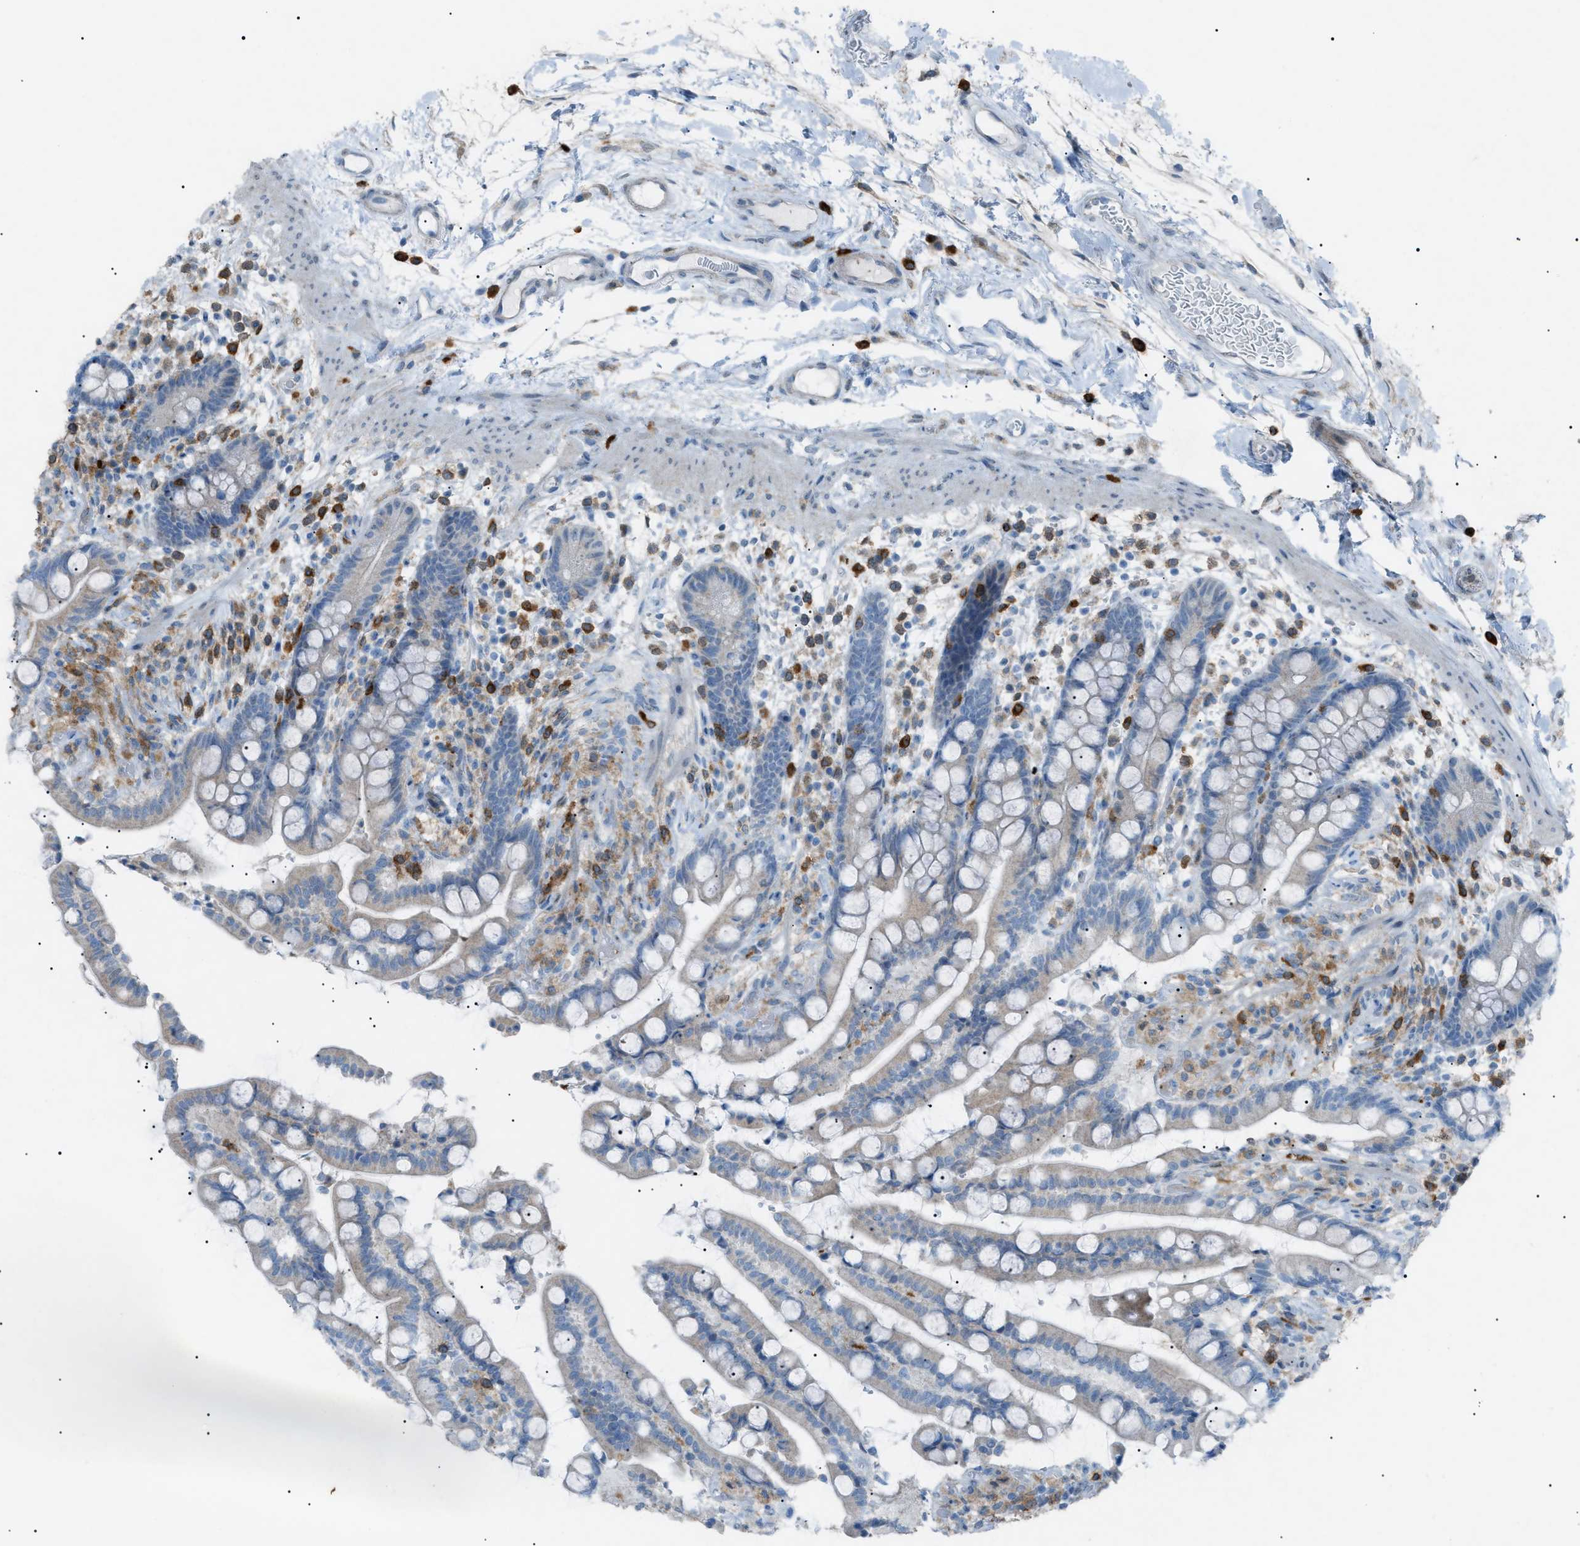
{"staining": {"intensity": "weak", "quantity": "25%-75%", "location": "cytoplasmic/membranous"}, "tissue": "colon", "cell_type": "Endothelial cells", "image_type": "normal", "snomed": [{"axis": "morphology", "description": "Normal tissue, NOS"}, {"axis": "topography", "description": "Colon"}], "caption": "Protein staining by immunohistochemistry displays weak cytoplasmic/membranous positivity in approximately 25%-75% of endothelial cells in unremarkable colon.", "gene": "BTK", "patient": {"sex": "male", "age": 73}}